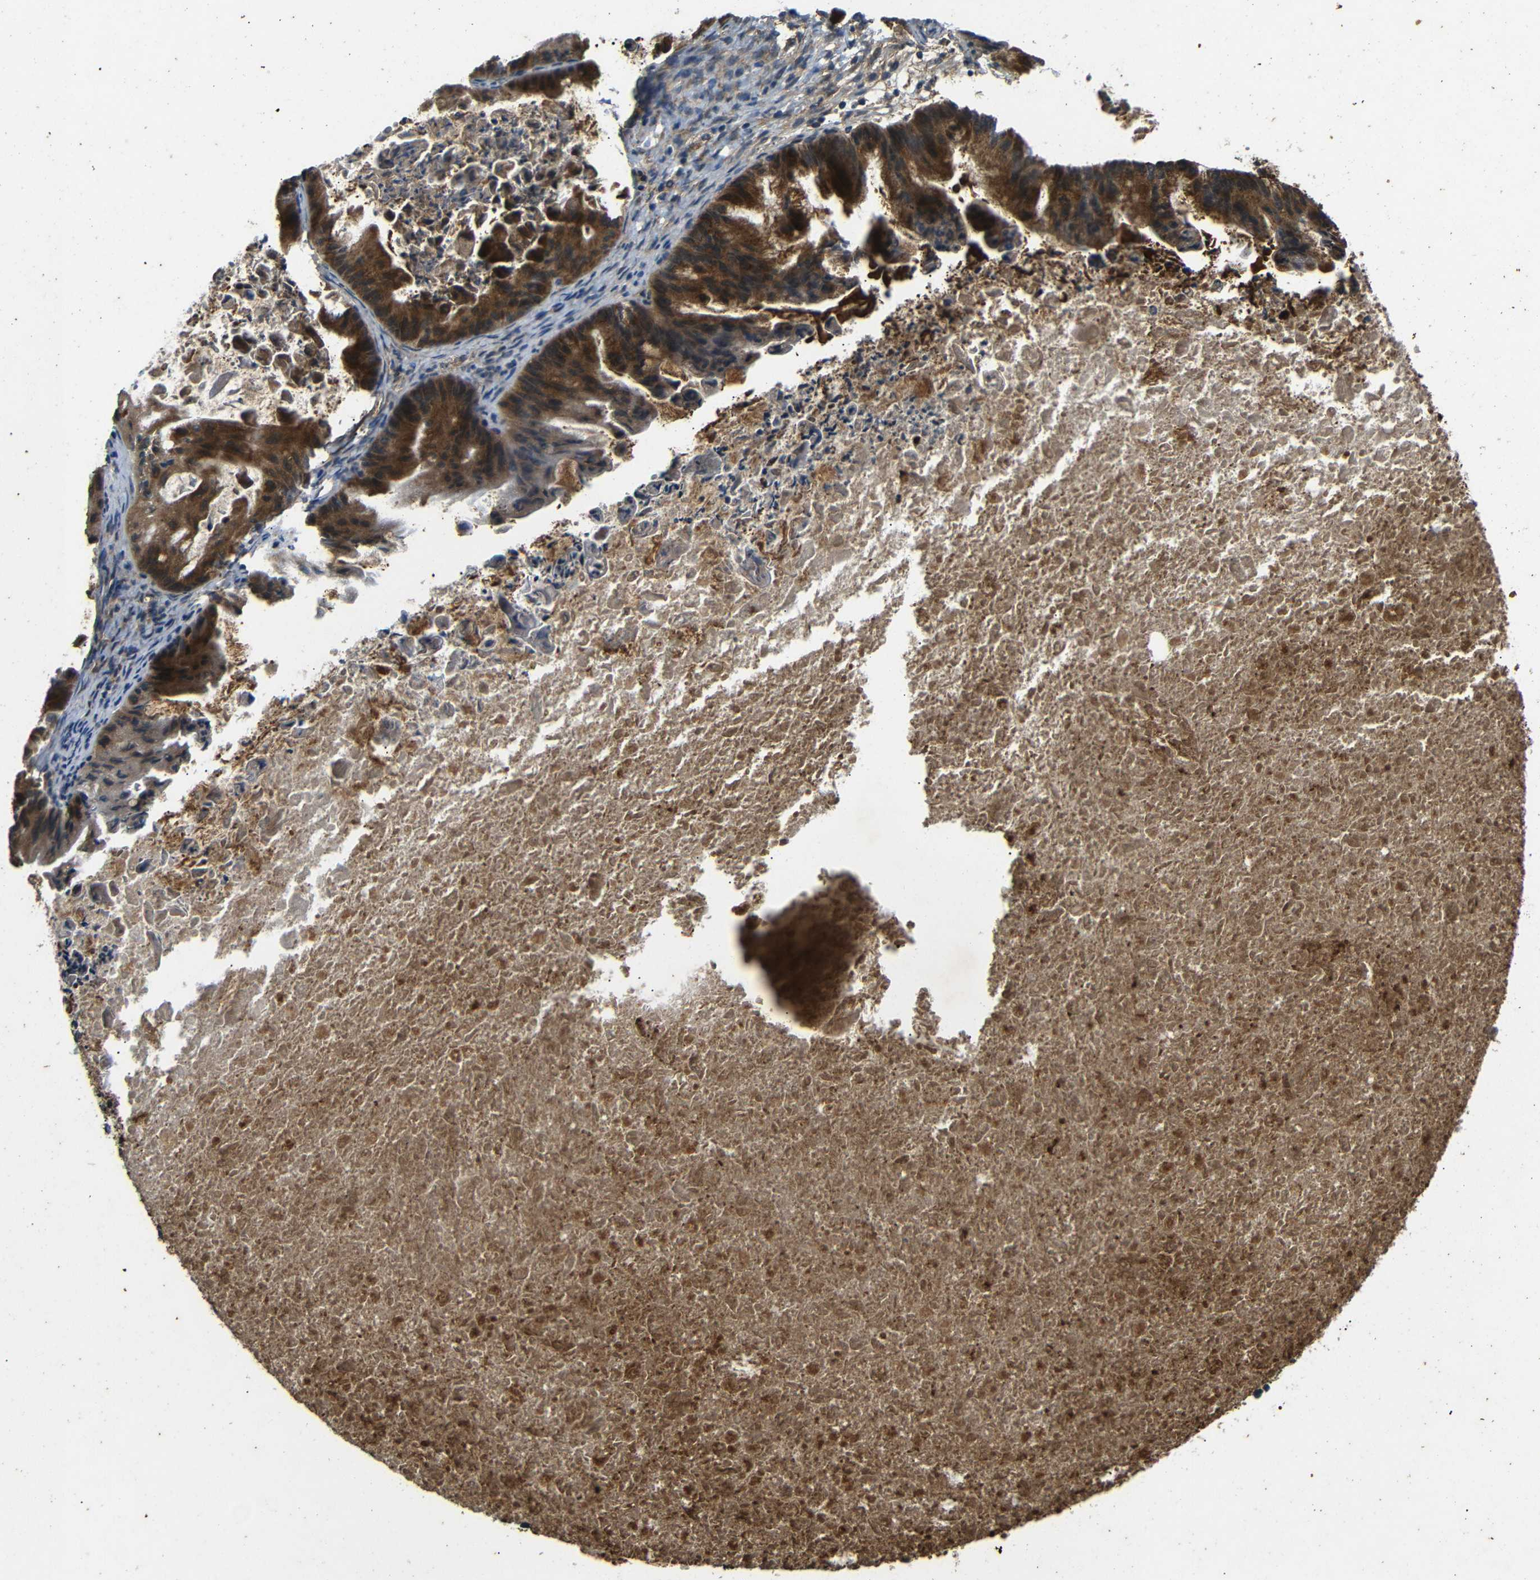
{"staining": {"intensity": "strong", "quantity": ">75%", "location": "cytoplasmic/membranous"}, "tissue": "ovarian cancer", "cell_type": "Tumor cells", "image_type": "cancer", "snomed": [{"axis": "morphology", "description": "Cystadenocarcinoma, mucinous, NOS"}, {"axis": "topography", "description": "Ovary"}], "caption": "This is an image of immunohistochemistry (IHC) staining of mucinous cystadenocarcinoma (ovarian), which shows strong staining in the cytoplasmic/membranous of tumor cells.", "gene": "TRPC1", "patient": {"sex": "female", "age": 37}}